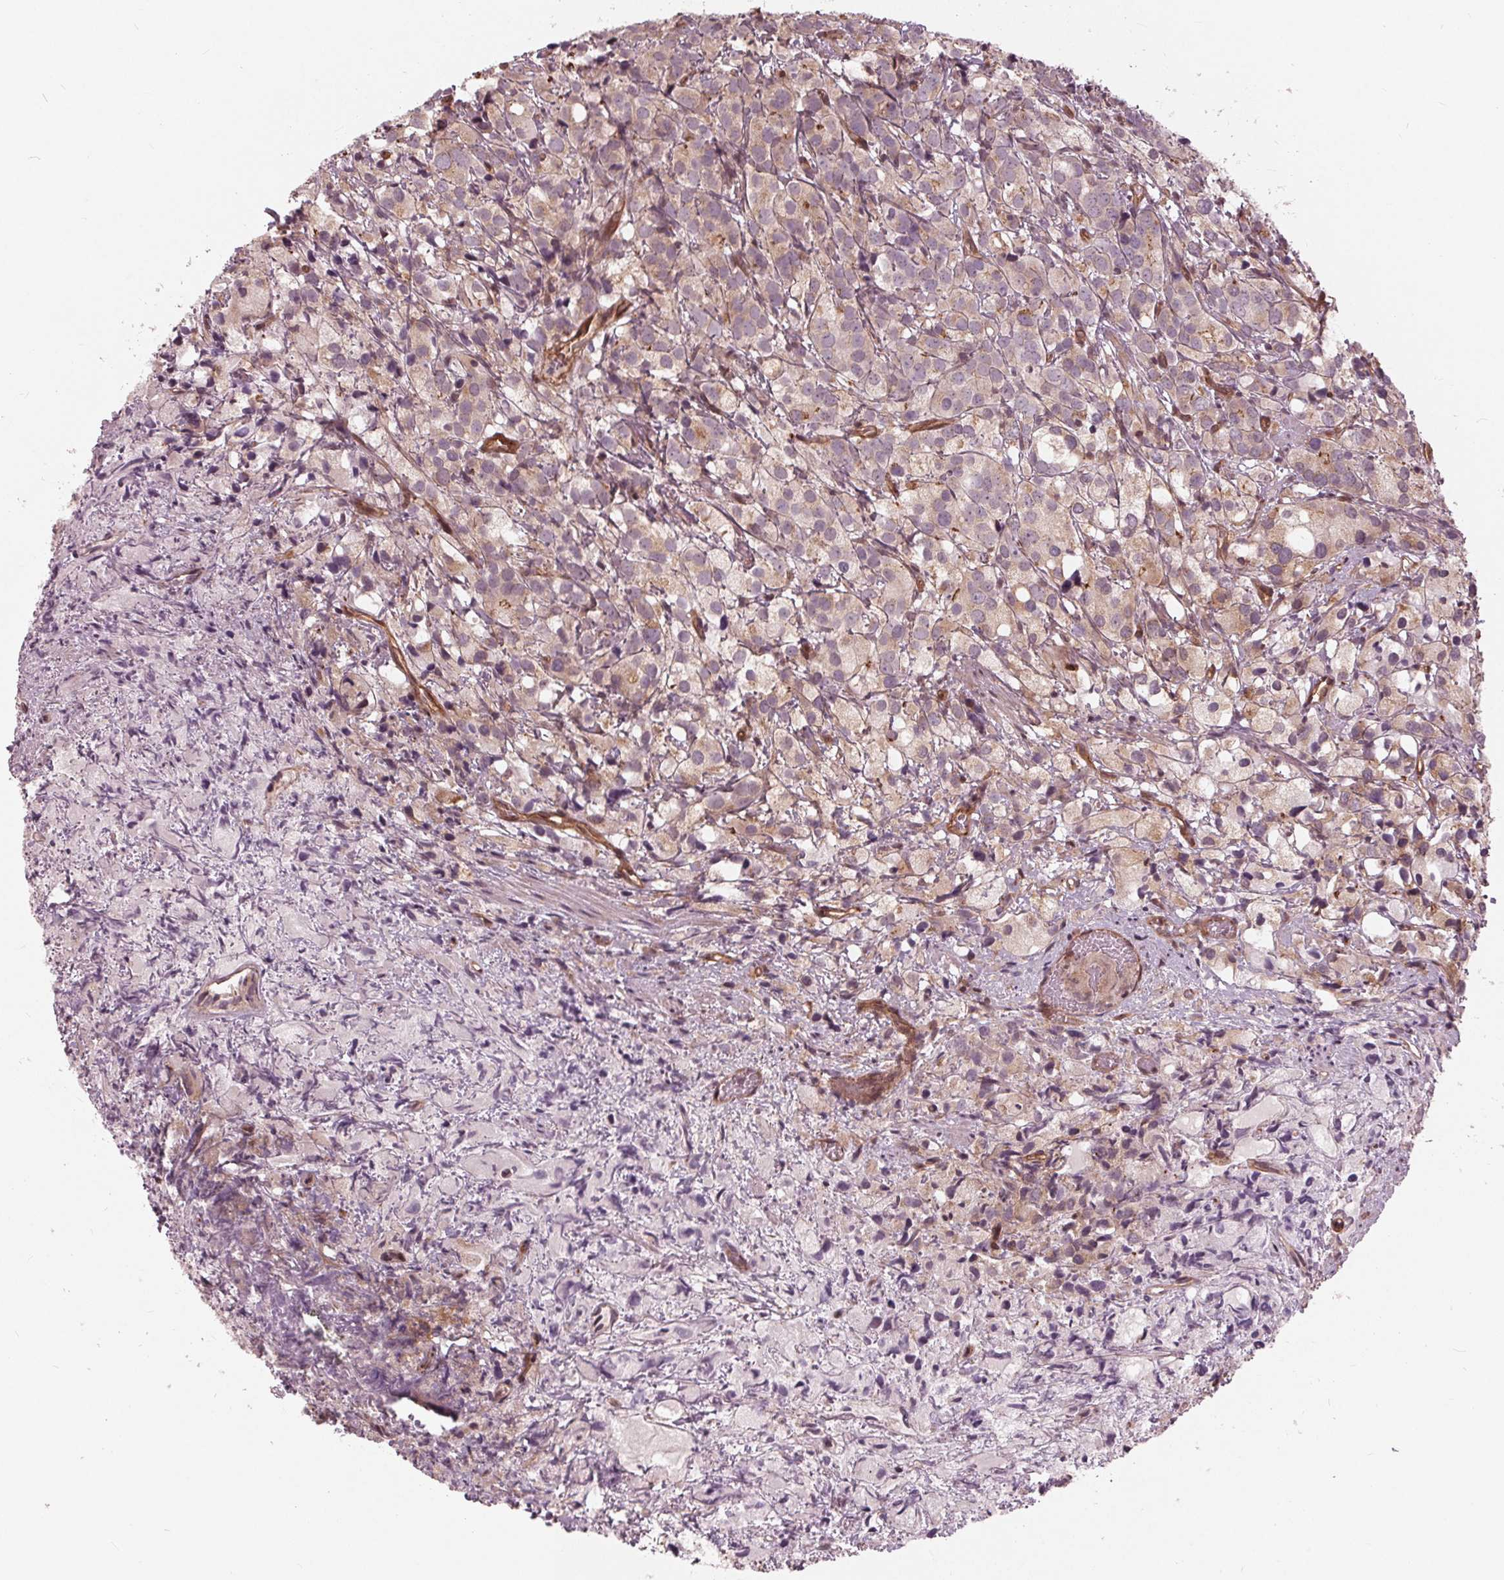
{"staining": {"intensity": "weak", "quantity": ">75%", "location": "cytoplasmic/membranous"}, "tissue": "prostate cancer", "cell_type": "Tumor cells", "image_type": "cancer", "snomed": [{"axis": "morphology", "description": "Adenocarcinoma, High grade"}, {"axis": "topography", "description": "Prostate"}], "caption": "Prostate cancer stained for a protein (brown) exhibits weak cytoplasmic/membranous positive positivity in about >75% of tumor cells.", "gene": "TXNIP", "patient": {"sex": "male", "age": 86}}